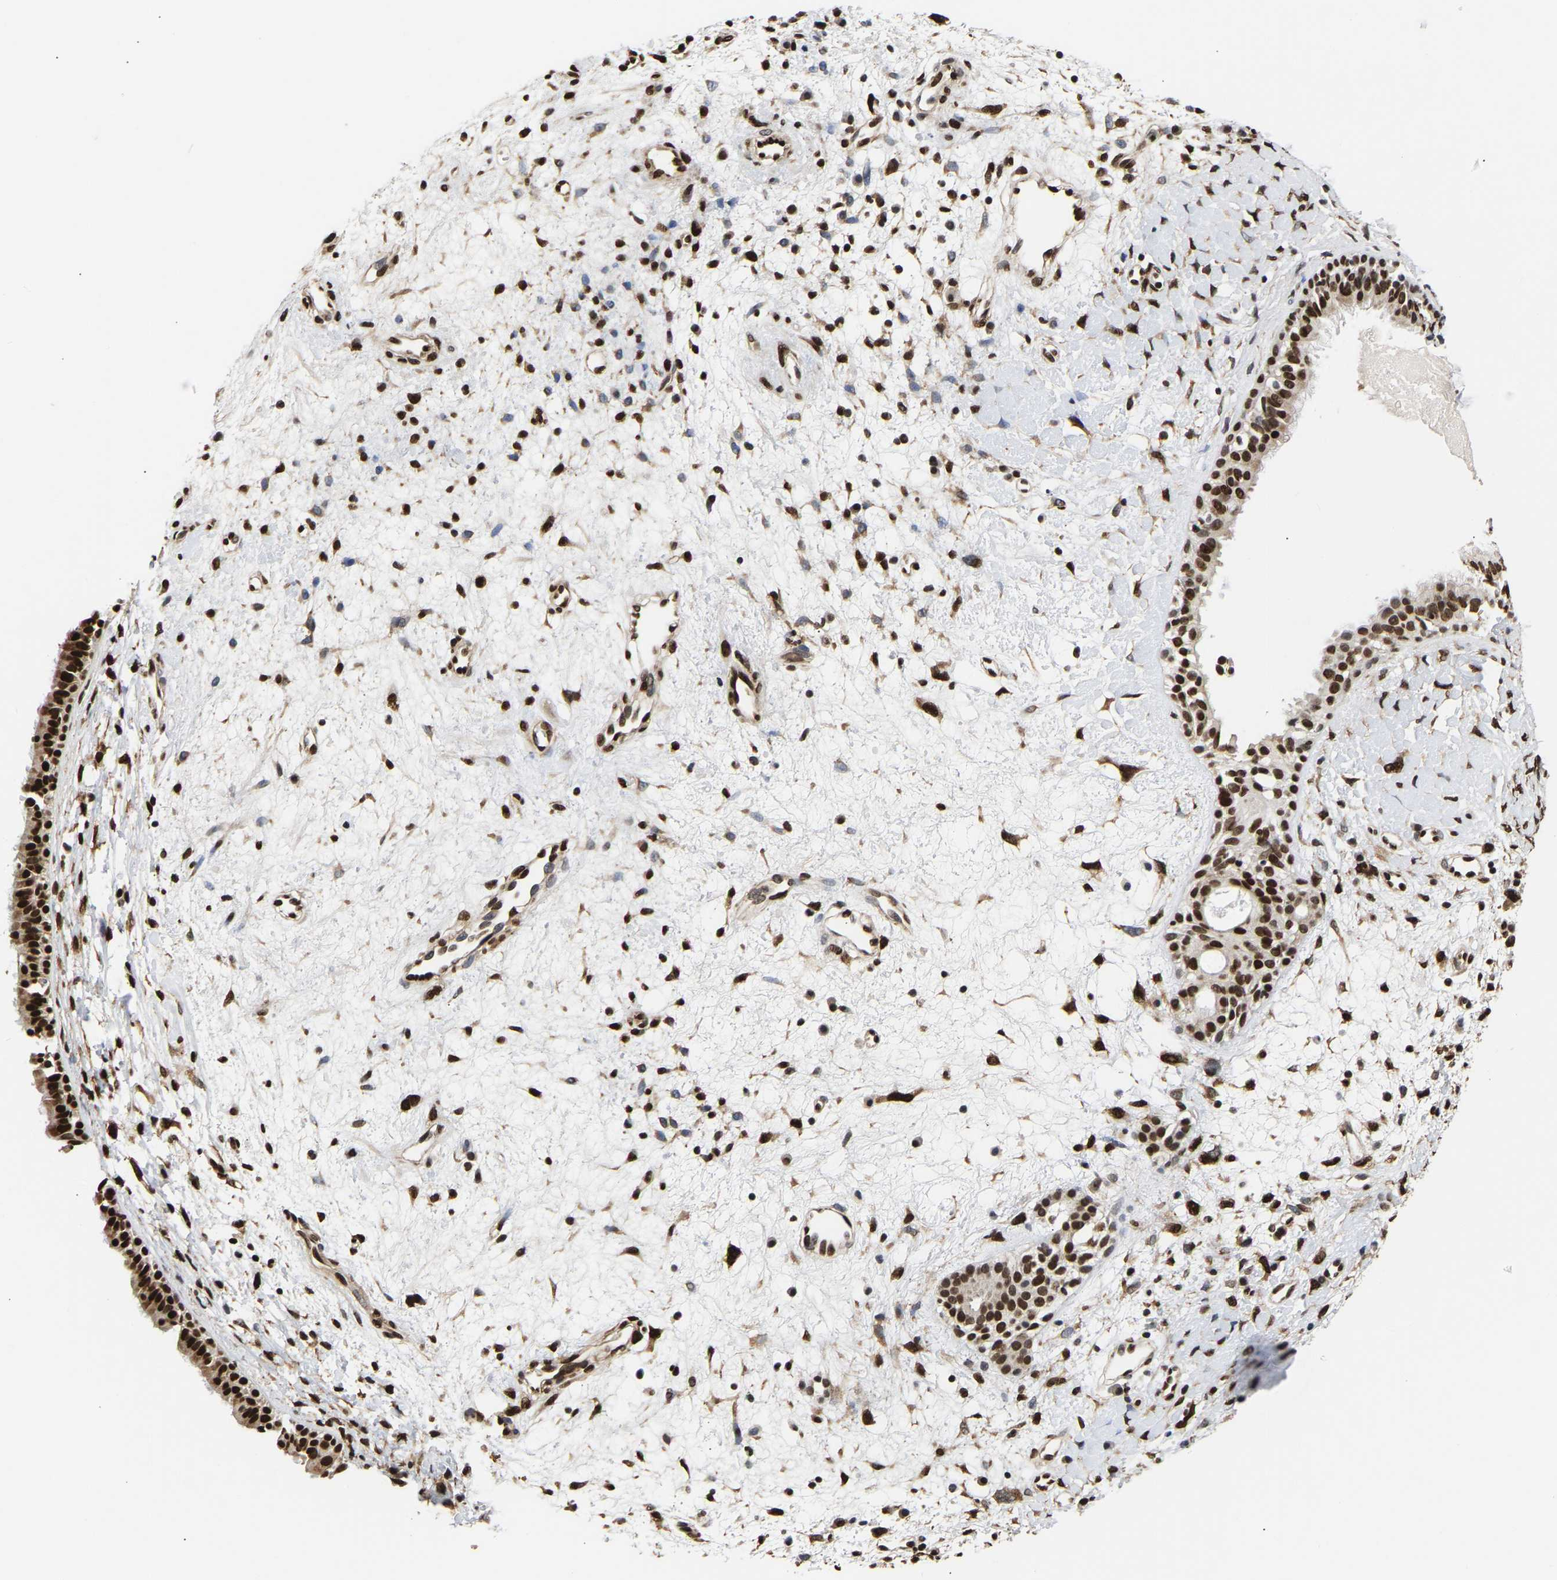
{"staining": {"intensity": "strong", "quantity": ">75%", "location": "nuclear"}, "tissue": "nasopharynx", "cell_type": "Respiratory epithelial cells", "image_type": "normal", "snomed": [{"axis": "morphology", "description": "Normal tissue, NOS"}, {"axis": "topography", "description": "Nasopharynx"}], "caption": "Immunohistochemistry (IHC) staining of benign nasopharynx, which demonstrates high levels of strong nuclear staining in approximately >75% of respiratory epithelial cells indicating strong nuclear protein expression. The staining was performed using DAB (brown) for protein detection and nuclei were counterstained in hematoxylin (blue).", "gene": "PSIP1", "patient": {"sex": "male", "age": 22}}